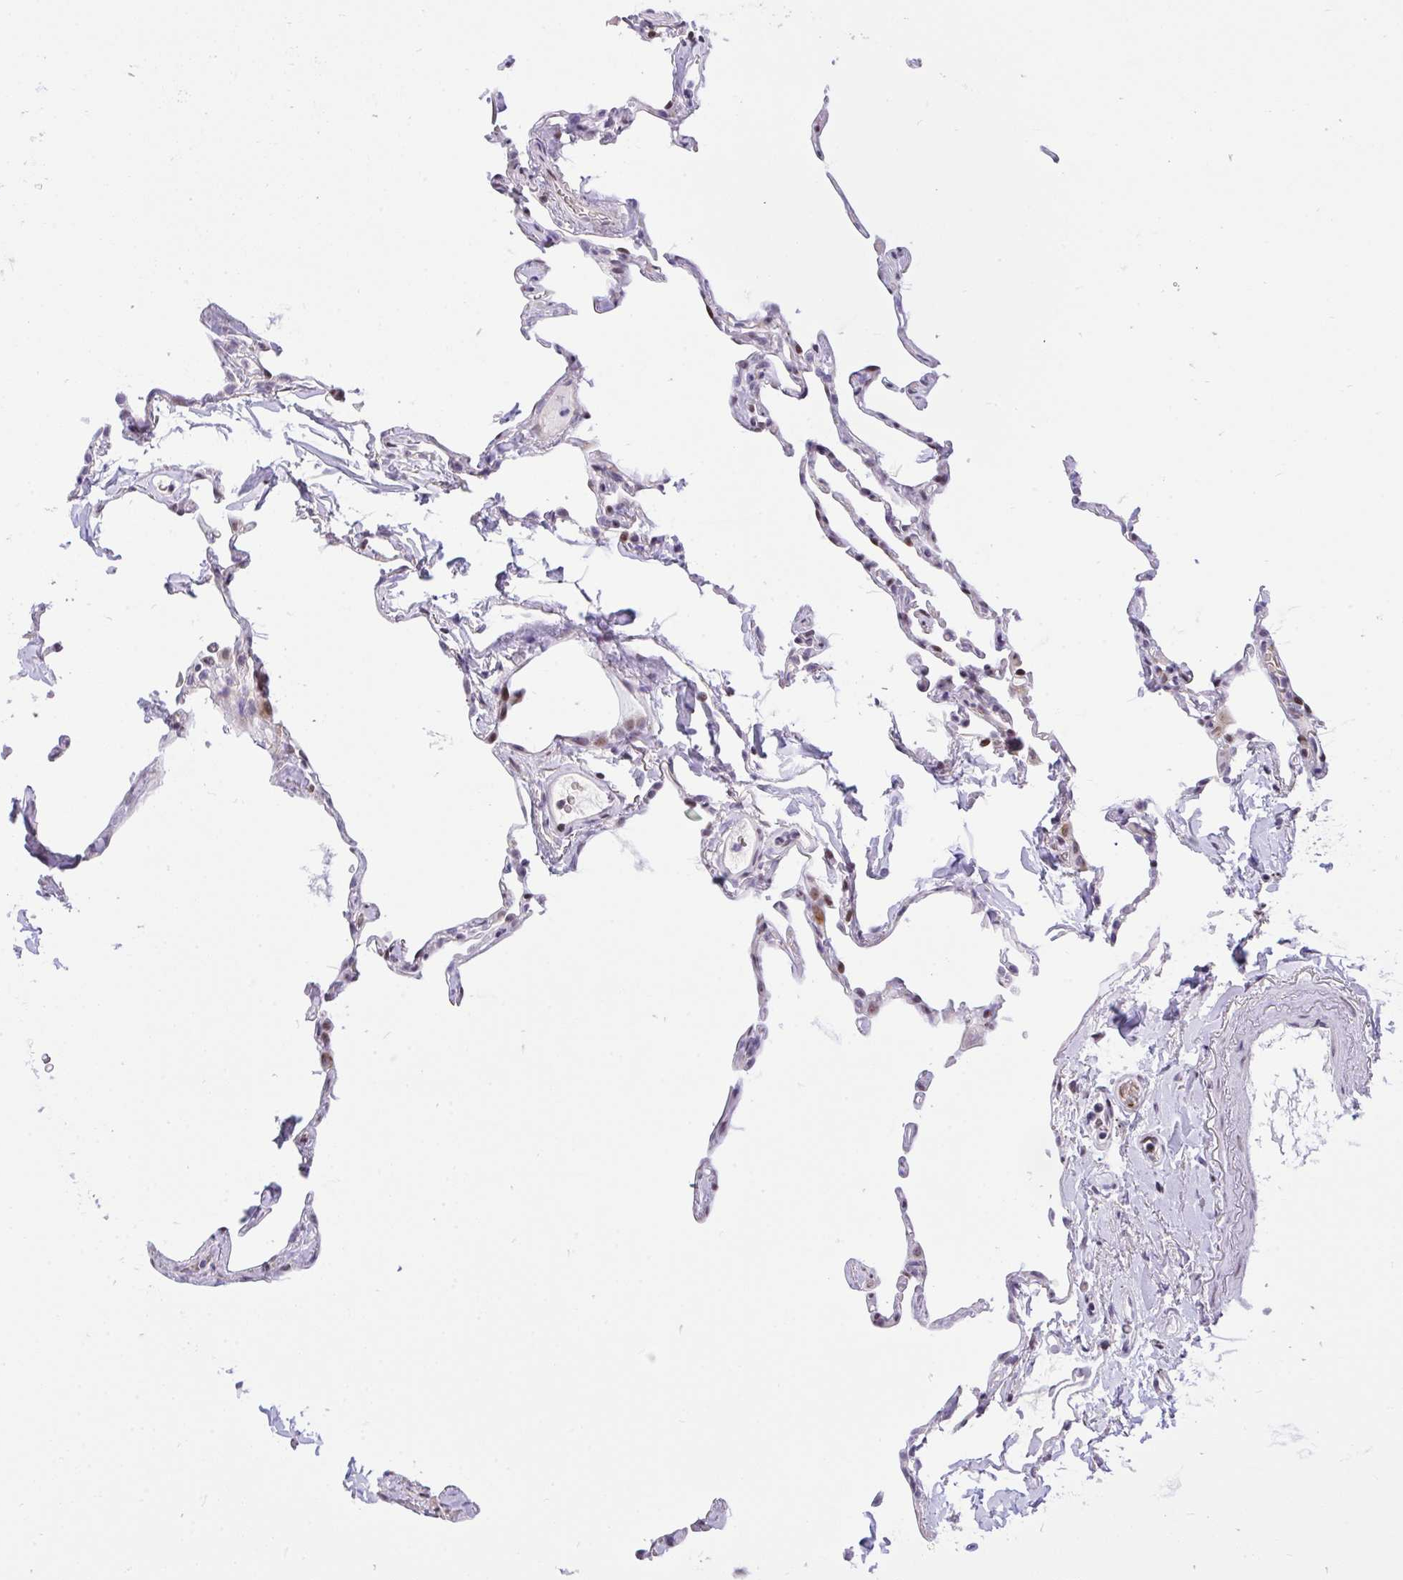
{"staining": {"intensity": "moderate", "quantity": "<25%", "location": "cytoplasmic/membranous,nuclear"}, "tissue": "lung", "cell_type": "Alveolar cells", "image_type": "normal", "snomed": [{"axis": "morphology", "description": "Normal tissue, NOS"}, {"axis": "topography", "description": "Lung"}], "caption": "Immunohistochemistry staining of unremarkable lung, which displays low levels of moderate cytoplasmic/membranous,nuclear staining in approximately <25% of alveolar cells indicating moderate cytoplasmic/membranous,nuclear protein positivity. The staining was performed using DAB (3,3'-diaminobenzidine) (brown) for protein detection and nuclei were counterstained in hematoxylin (blue).", "gene": "PLPPR3", "patient": {"sex": "male", "age": 65}}